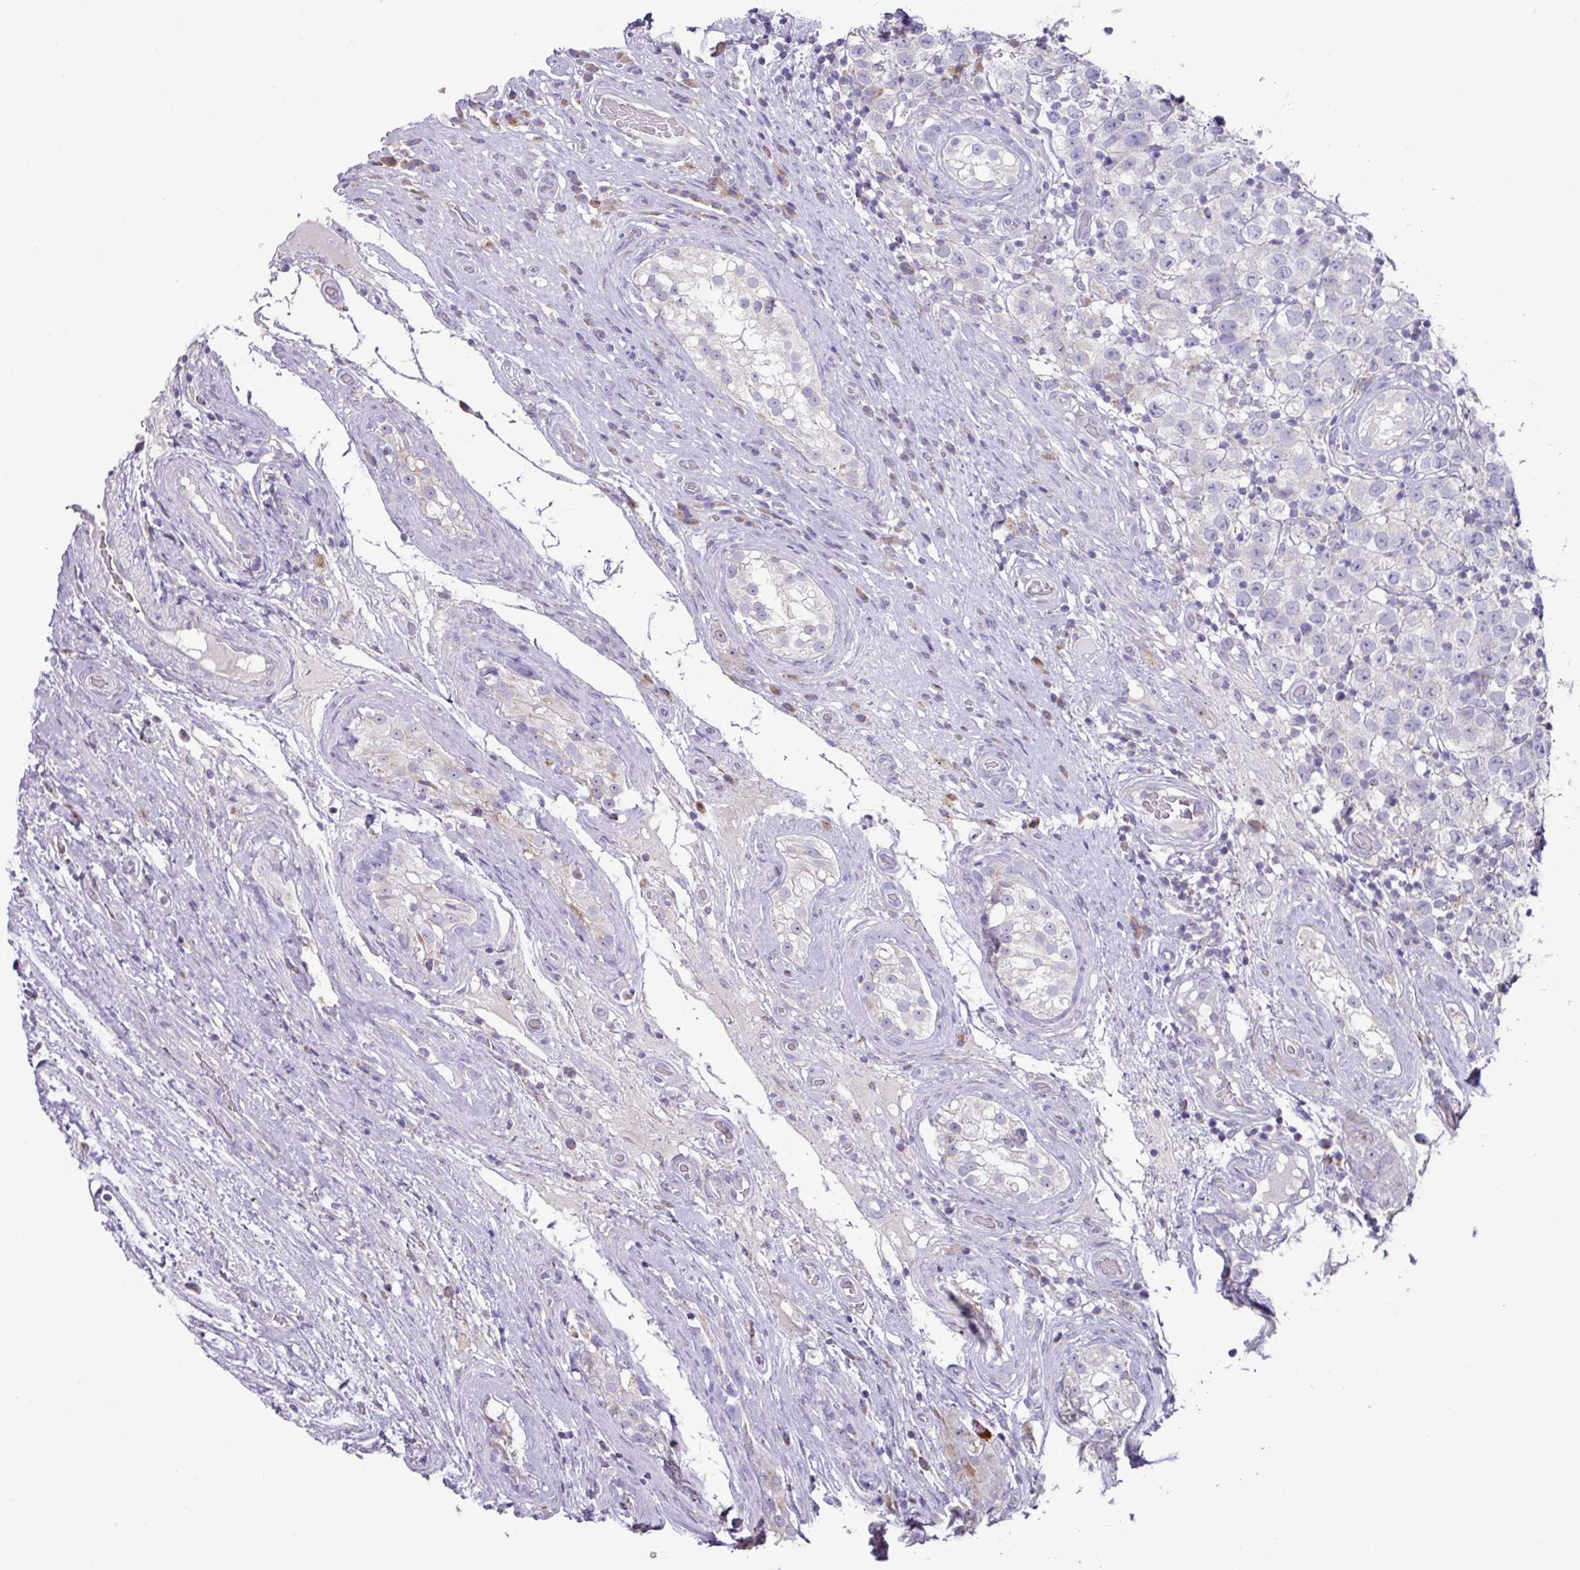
{"staining": {"intensity": "negative", "quantity": "none", "location": "none"}, "tissue": "testis cancer", "cell_type": "Tumor cells", "image_type": "cancer", "snomed": [{"axis": "morphology", "description": "Seminoma, NOS"}, {"axis": "morphology", "description": "Carcinoma, Embryonal, NOS"}, {"axis": "topography", "description": "Testis"}], "caption": "There is no significant expression in tumor cells of testis cancer.", "gene": "MT-ND4", "patient": {"sex": "male", "age": 41}}